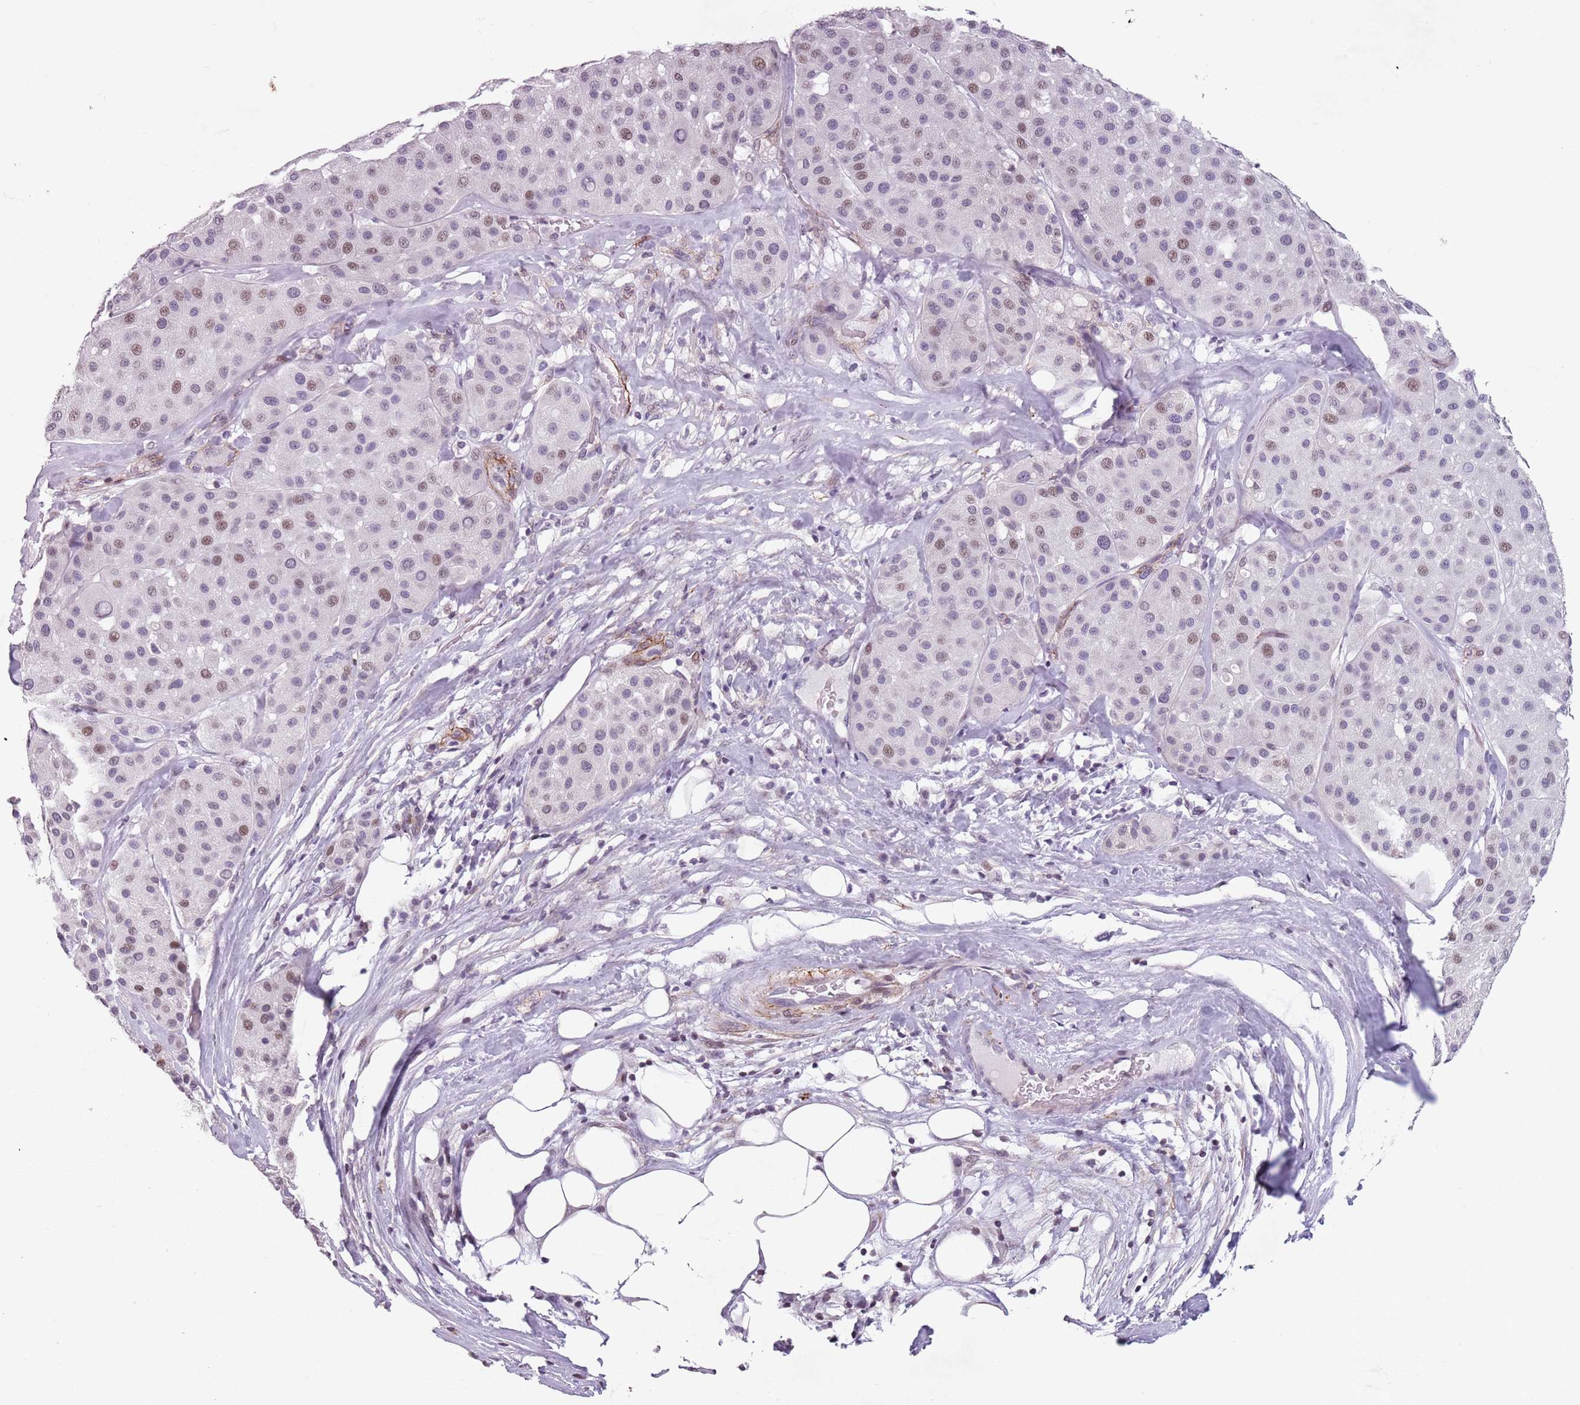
{"staining": {"intensity": "weak", "quantity": "25%-75%", "location": "nuclear"}, "tissue": "melanoma", "cell_type": "Tumor cells", "image_type": "cancer", "snomed": [{"axis": "morphology", "description": "Malignant melanoma, Metastatic site"}, {"axis": "topography", "description": "Smooth muscle"}], "caption": "Protein staining of melanoma tissue exhibits weak nuclear expression in approximately 25%-75% of tumor cells.", "gene": "TMC4", "patient": {"sex": "male", "age": 41}}